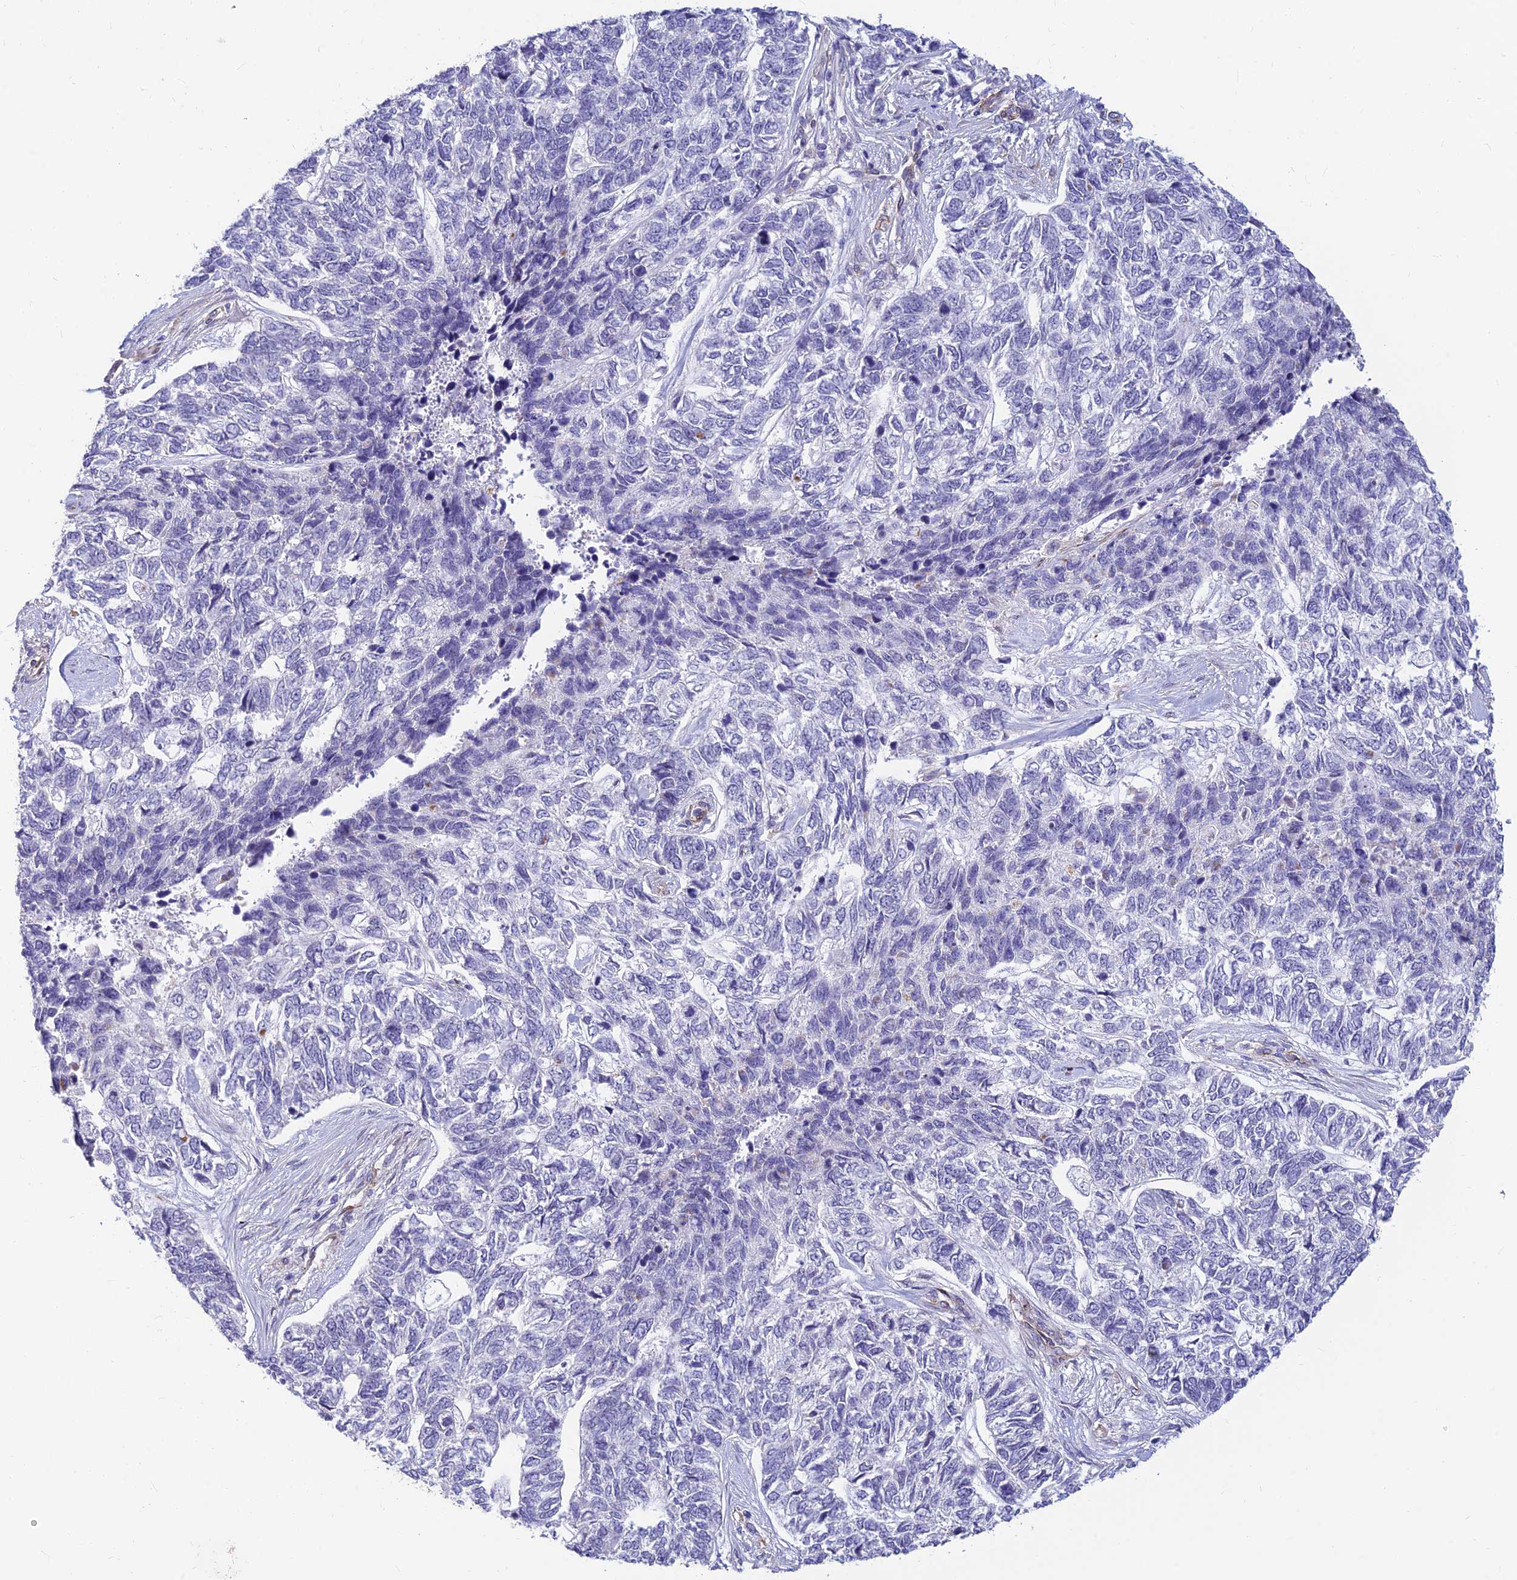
{"staining": {"intensity": "negative", "quantity": "none", "location": "none"}, "tissue": "skin cancer", "cell_type": "Tumor cells", "image_type": "cancer", "snomed": [{"axis": "morphology", "description": "Basal cell carcinoma"}, {"axis": "topography", "description": "Skin"}], "caption": "Tumor cells are negative for brown protein staining in skin cancer (basal cell carcinoma). (DAB IHC, high magnification).", "gene": "ALDH1L2", "patient": {"sex": "female", "age": 65}}